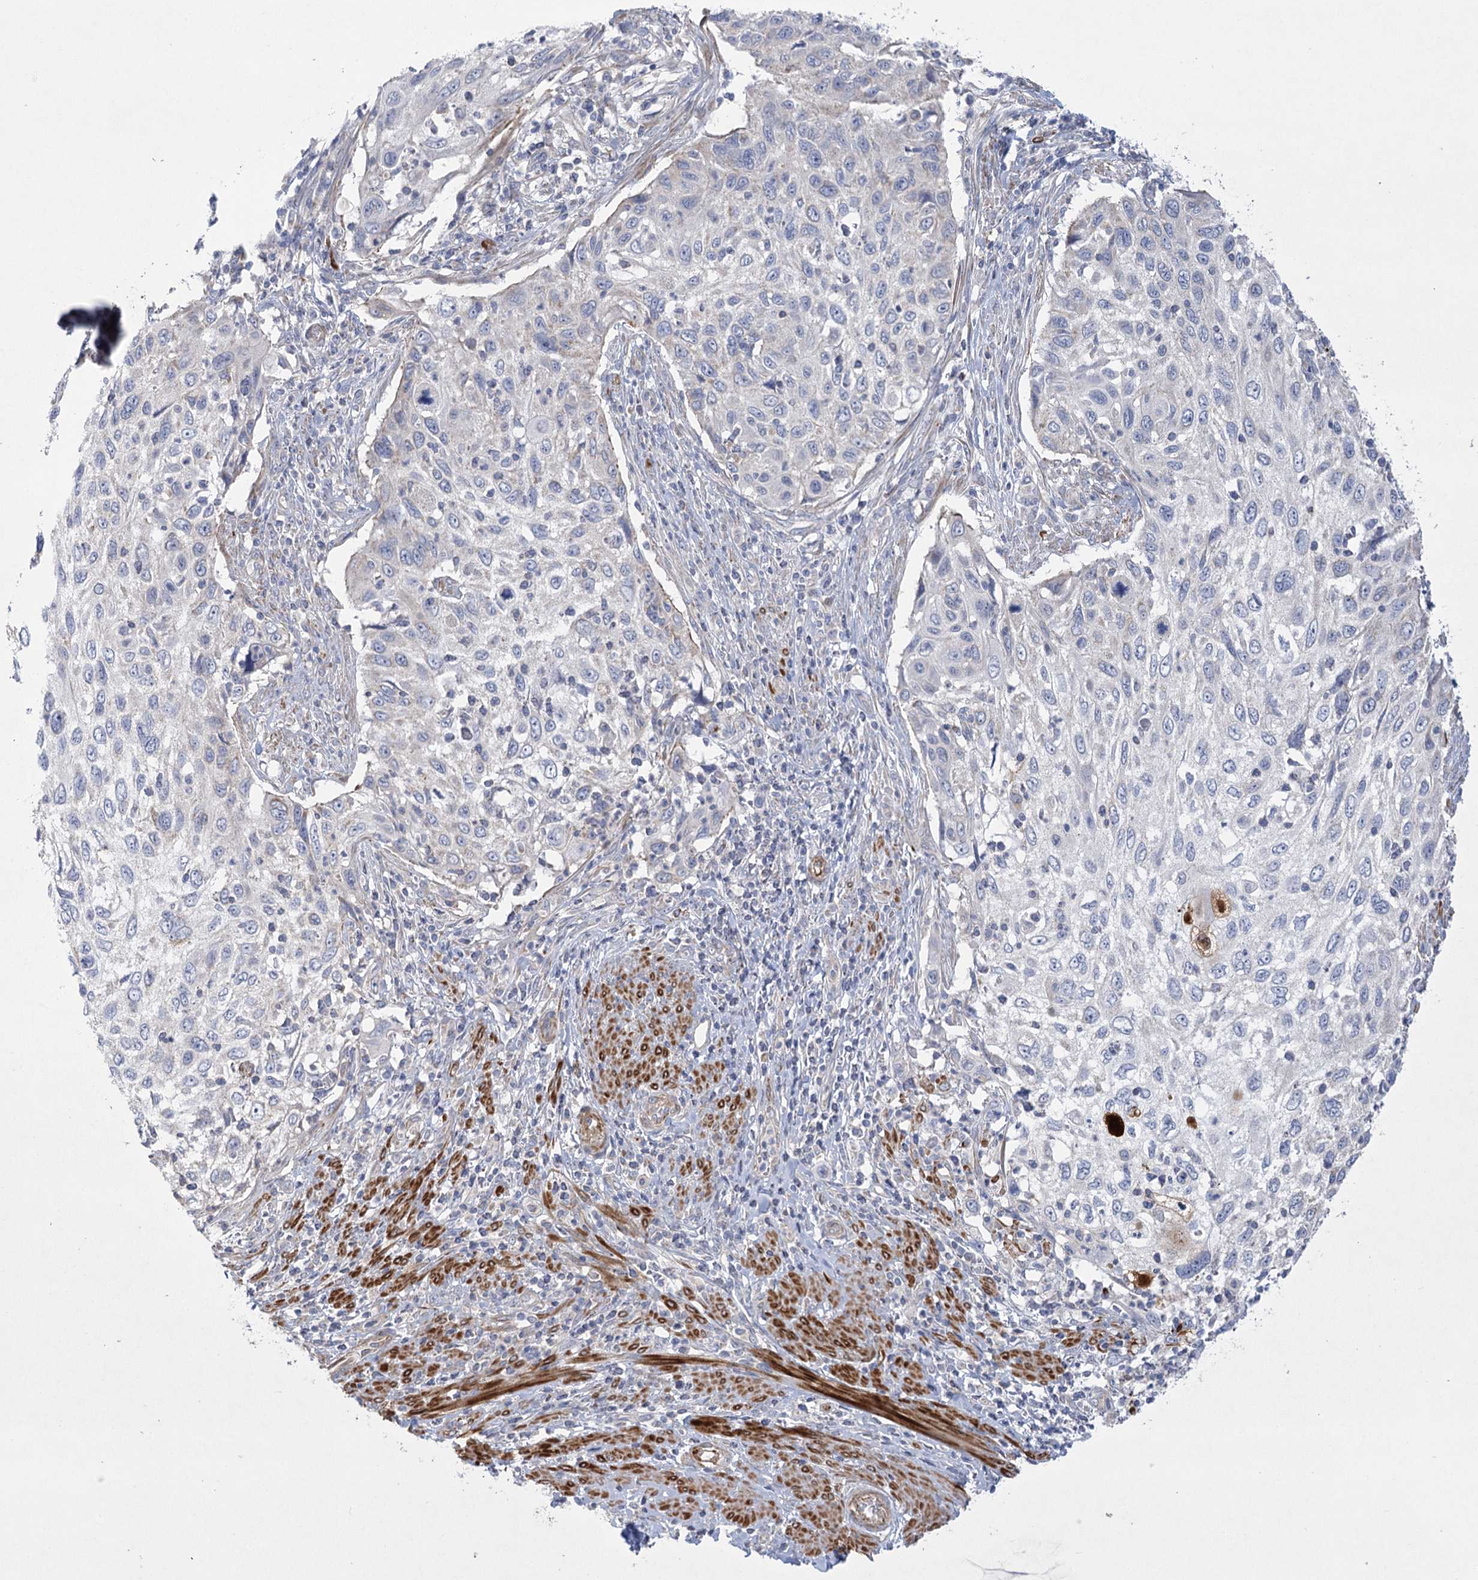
{"staining": {"intensity": "negative", "quantity": "none", "location": "none"}, "tissue": "cervical cancer", "cell_type": "Tumor cells", "image_type": "cancer", "snomed": [{"axis": "morphology", "description": "Squamous cell carcinoma, NOS"}, {"axis": "topography", "description": "Cervix"}], "caption": "A high-resolution photomicrograph shows IHC staining of cervical cancer (squamous cell carcinoma), which exhibits no significant staining in tumor cells.", "gene": "DHTKD1", "patient": {"sex": "female", "age": 70}}